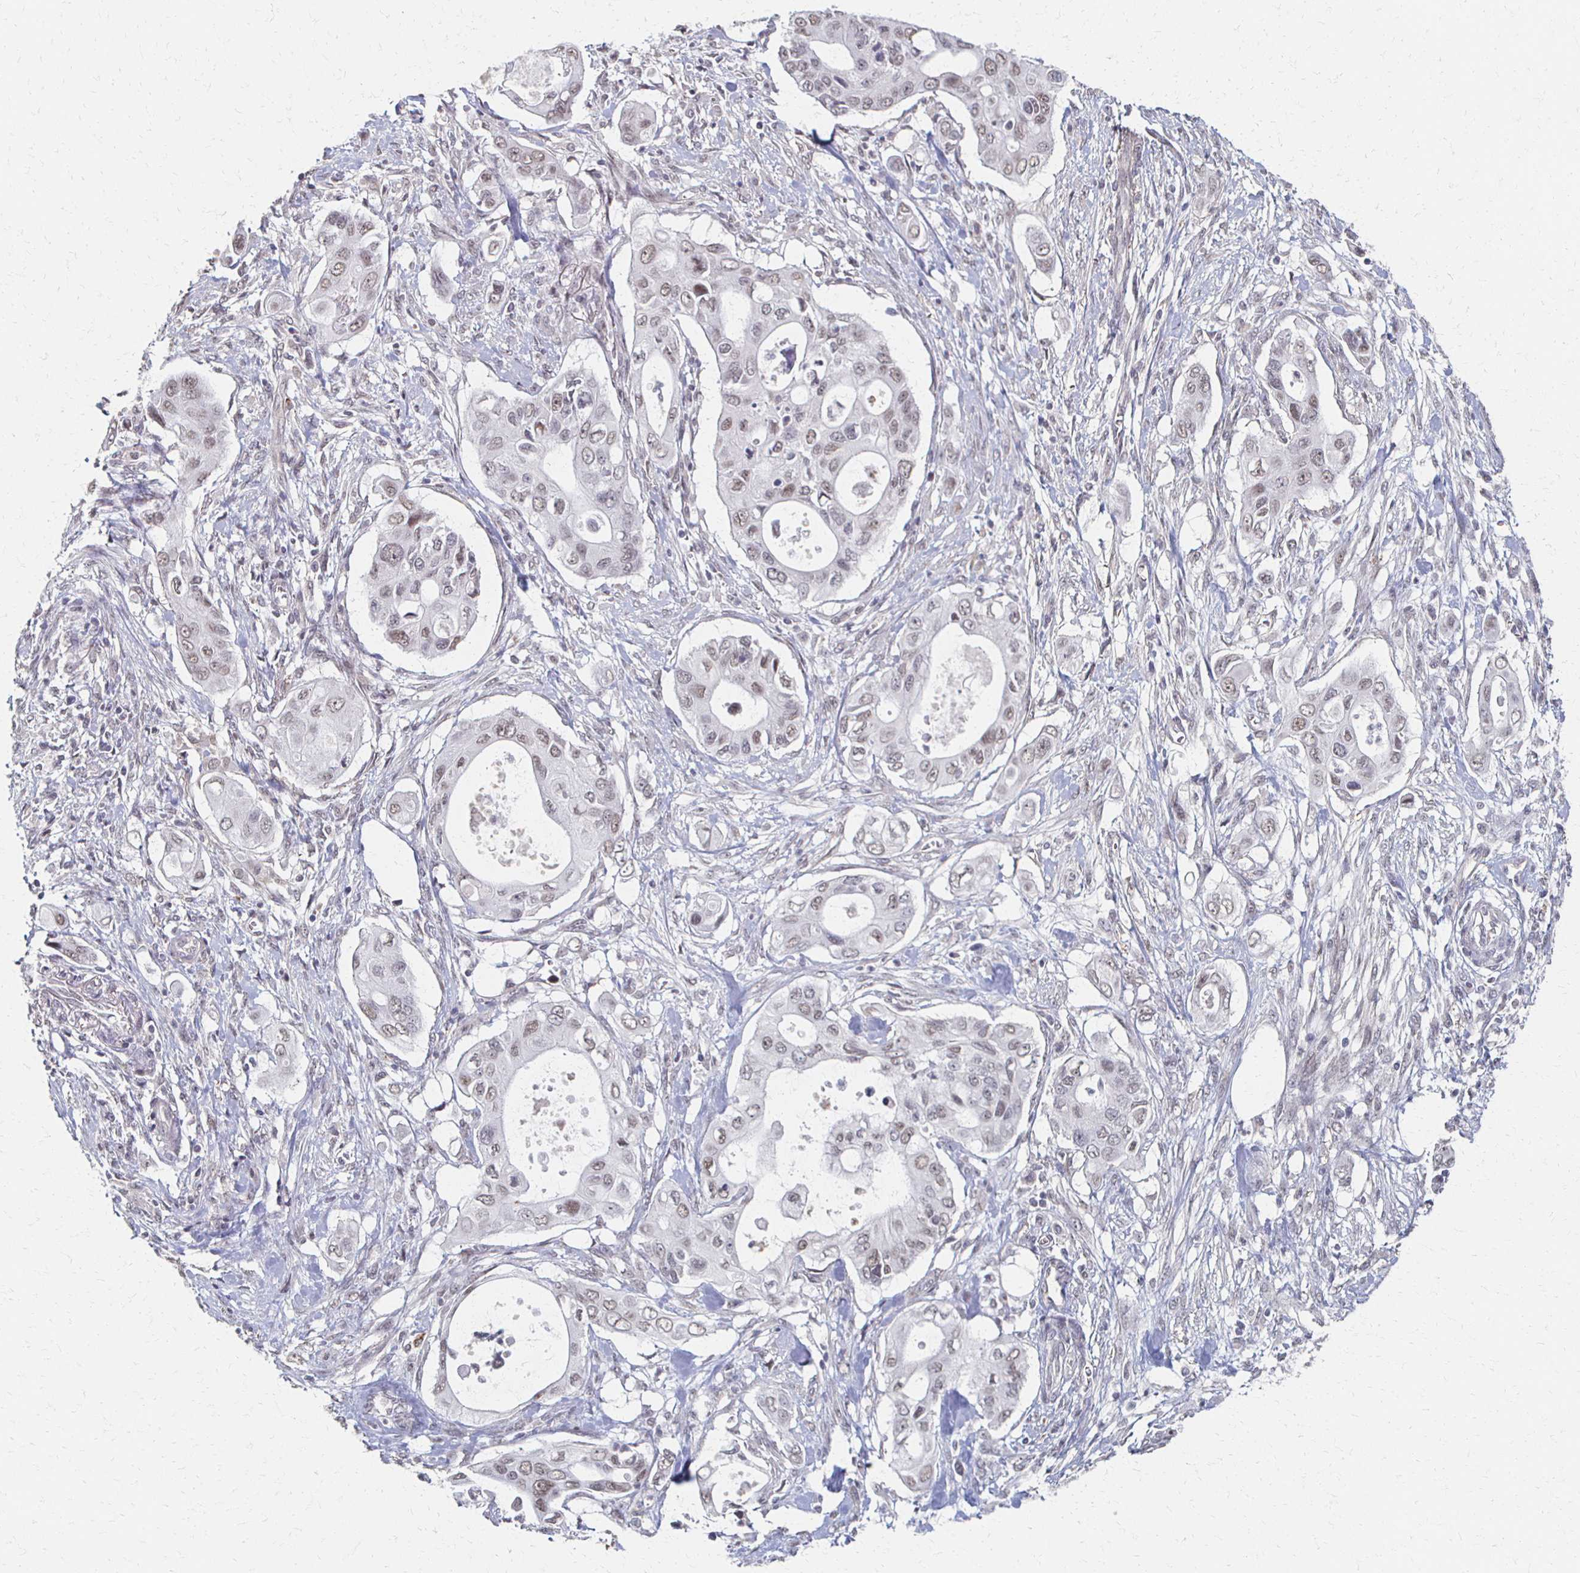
{"staining": {"intensity": "weak", "quantity": "25%-75%", "location": "nuclear"}, "tissue": "pancreatic cancer", "cell_type": "Tumor cells", "image_type": "cancer", "snomed": [{"axis": "morphology", "description": "Adenocarcinoma, NOS"}, {"axis": "topography", "description": "Pancreas"}], "caption": "A brown stain highlights weak nuclear staining of a protein in pancreatic adenocarcinoma tumor cells.", "gene": "DAB1", "patient": {"sex": "female", "age": 63}}